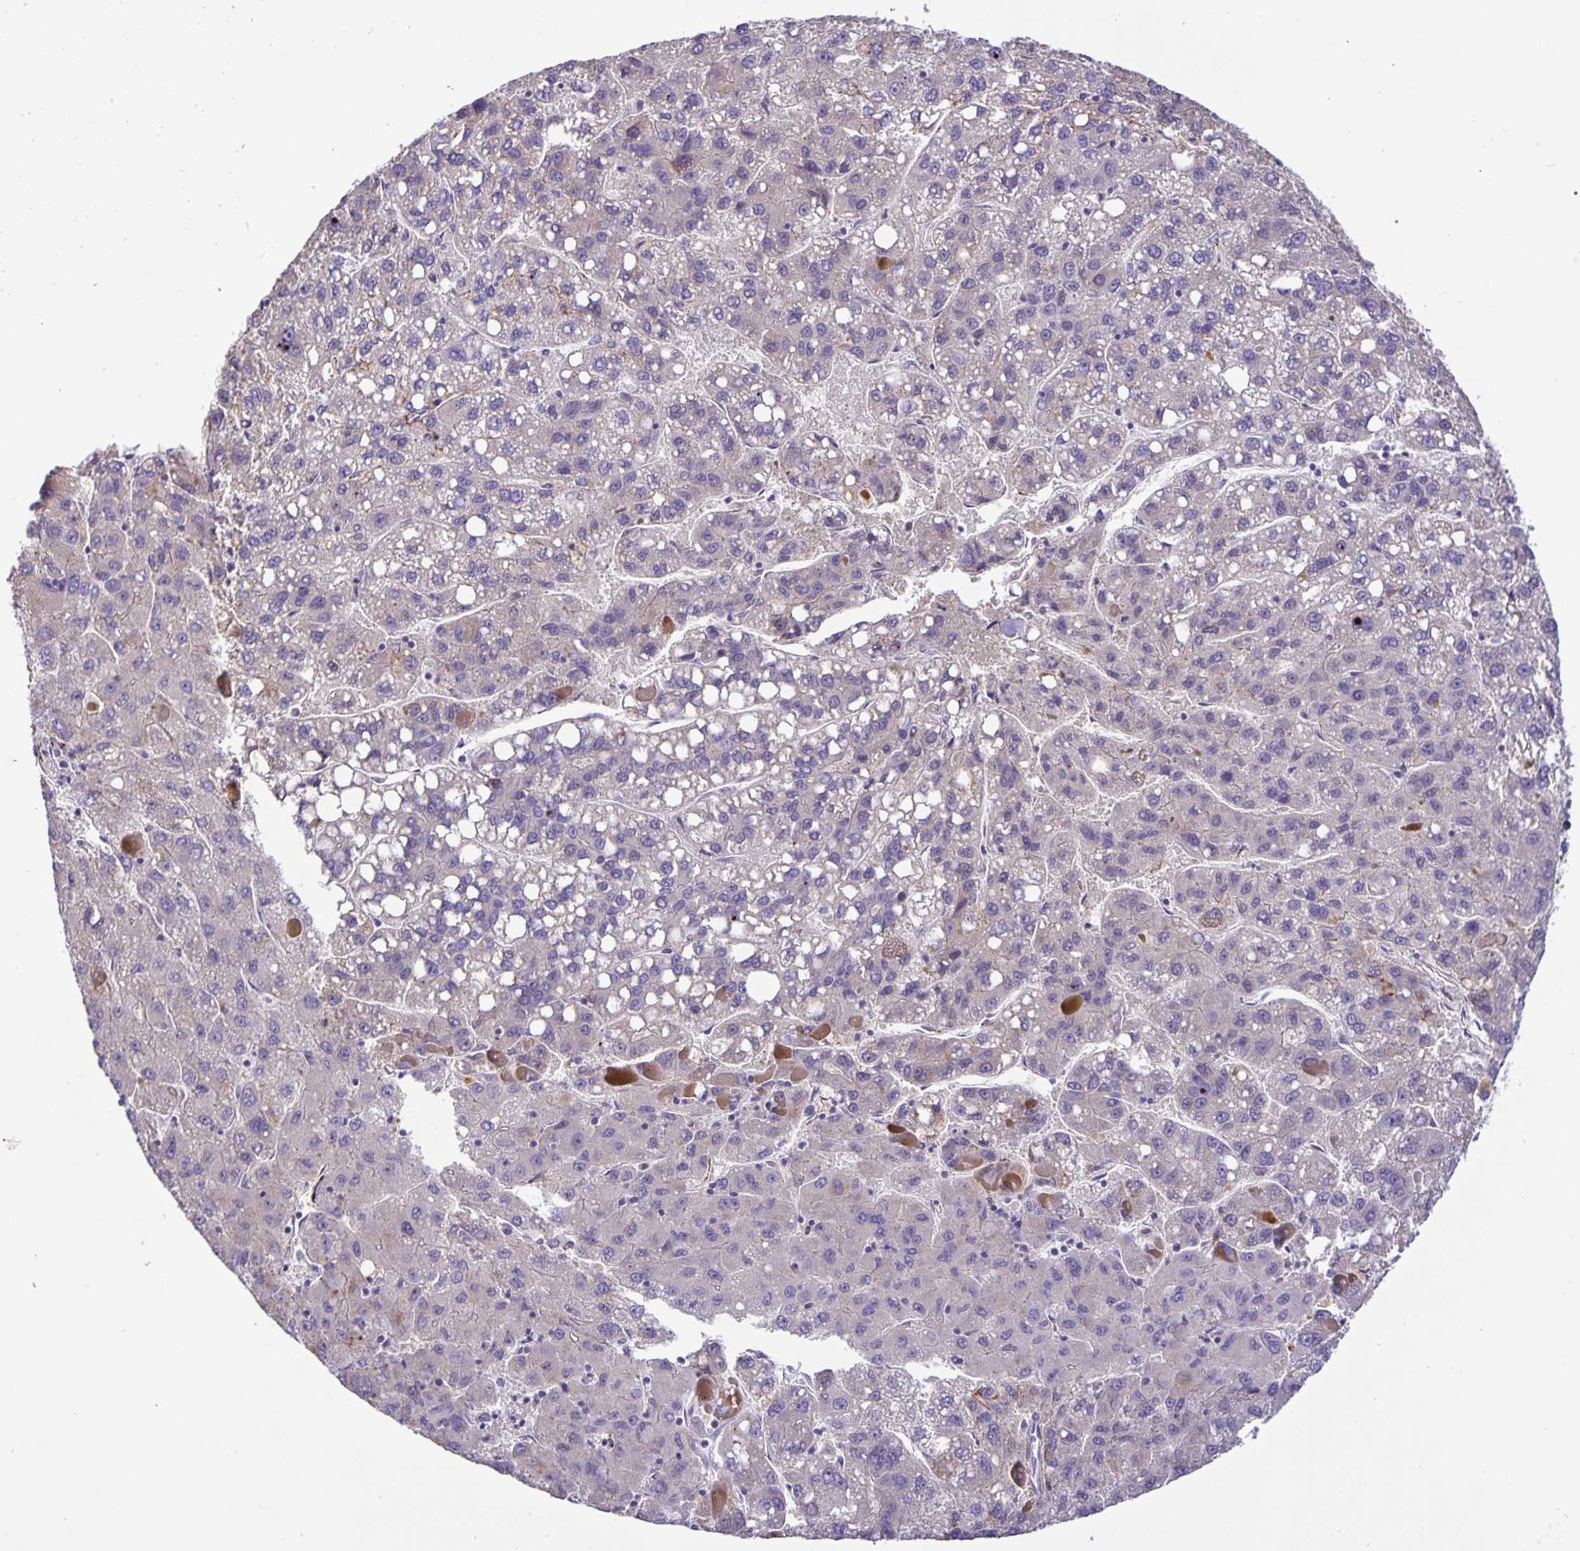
{"staining": {"intensity": "negative", "quantity": "none", "location": "none"}, "tissue": "liver cancer", "cell_type": "Tumor cells", "image_type": "cancer", "snomed": [{"axis": "morphology", "description": "Carcinoma, Hepatocellular, NOS"}, {"axis": "topography", "description": "Liver"}], "caption": "Immunohistochemistry (IHC) micrograph of neoplastic tissue: hepatocellular carcinoma (liver) stained with DAB exhibits no significant protein expression in tumor cells.", "gene": "EML6", "patient": {"sex": "female", "age": 82}}